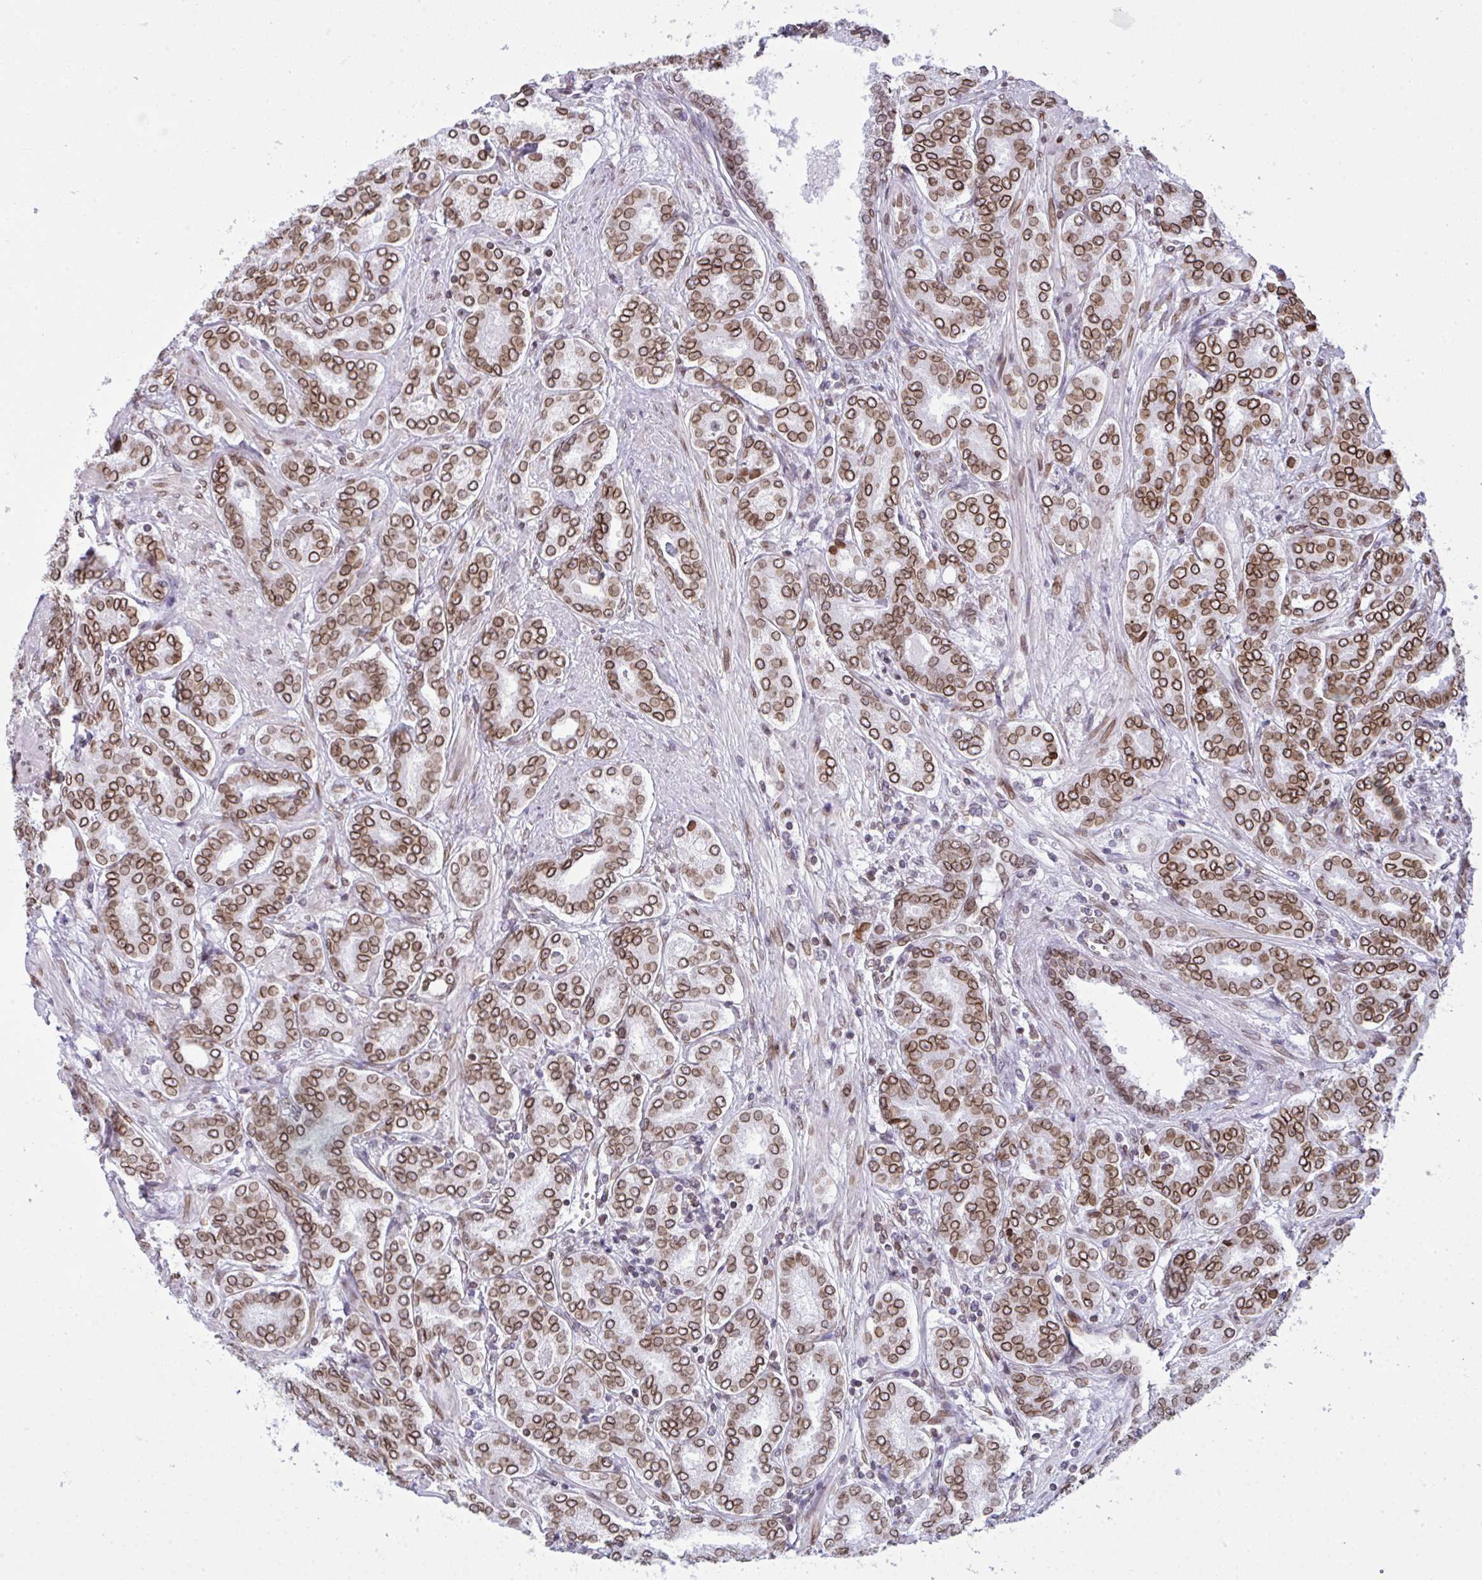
{"staining": {"intensity": "moderate", "quantity": ">75%", "location": "cytoplasmic/membranous,nuclear"}, "tissue": "prostate cancer", "cell_type": "Tumor cells", "image_type": "cancer", "snomed": [{"axis": "morphology", "description": "Adenocarcinoma, High grade"}, {"axis": "topography", "description": "Prostate"}], "caption": "Brown immunohistochemical staining in prostate cancer reveals moderate cytoplasmic/membranous and nuclear positivity in approximately >75% of tumor cells.", "gene": "LMNB2", "patient": {"sex": "male", "age": 72}}